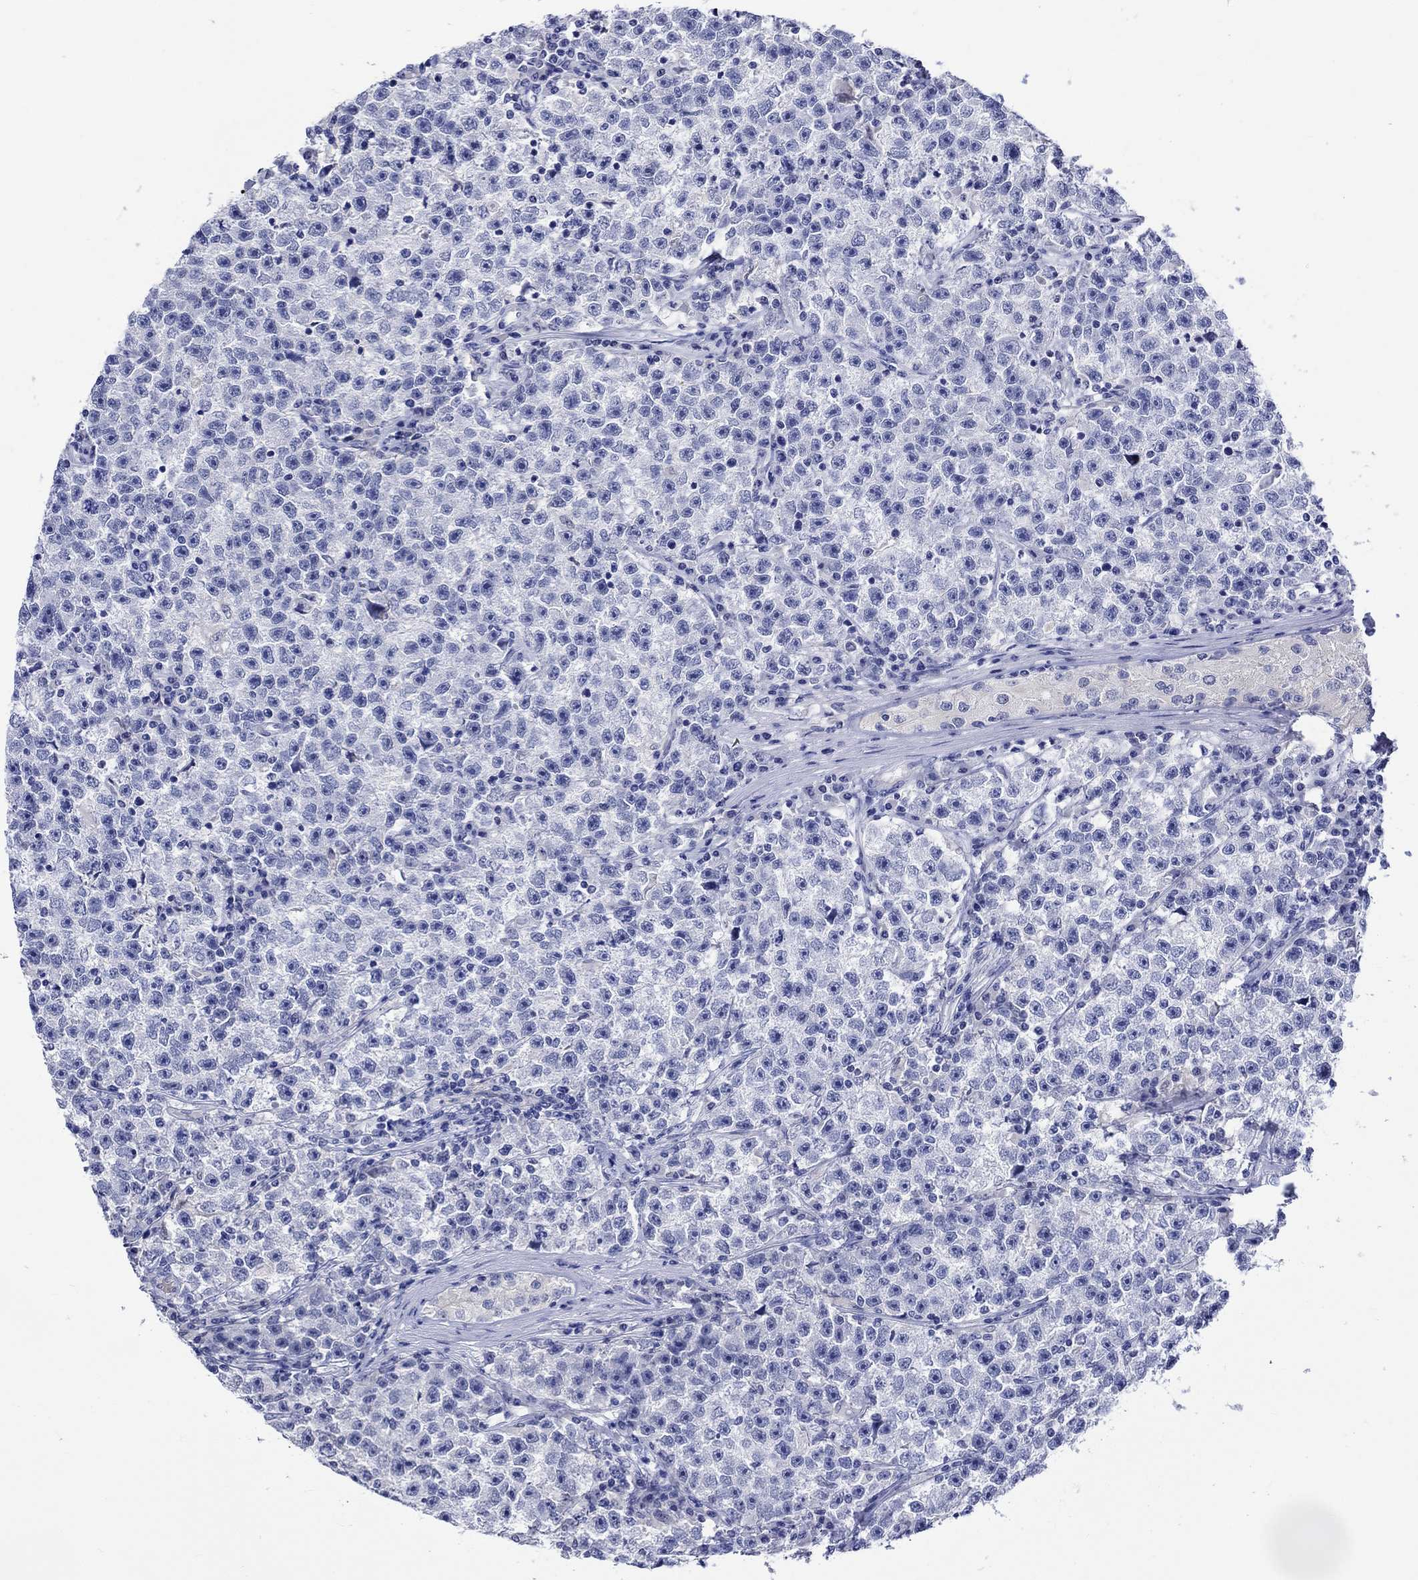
{"staining": {"intensity": "negative", "quantity": "none", "location": "none"}, "tissue": "testis cancer", "cell_type": "Tumor cells", "image_type": "cancer", "snomed": [{"axis": "morphology", "description": "Seminoma, NOS"}, {"axis": "topography", "description": "Testis"}], "caption": "A photomicrograph of testis cancer stained for a protein displays no brown staining in tumor cells. Brightfield microscopy of immunohistochemistry stained with DAB (brown) and hematoxylin (blue), captured at high magnification.", "gene": "KLHL35", "patient": {"sex": "male", "age": 22}}